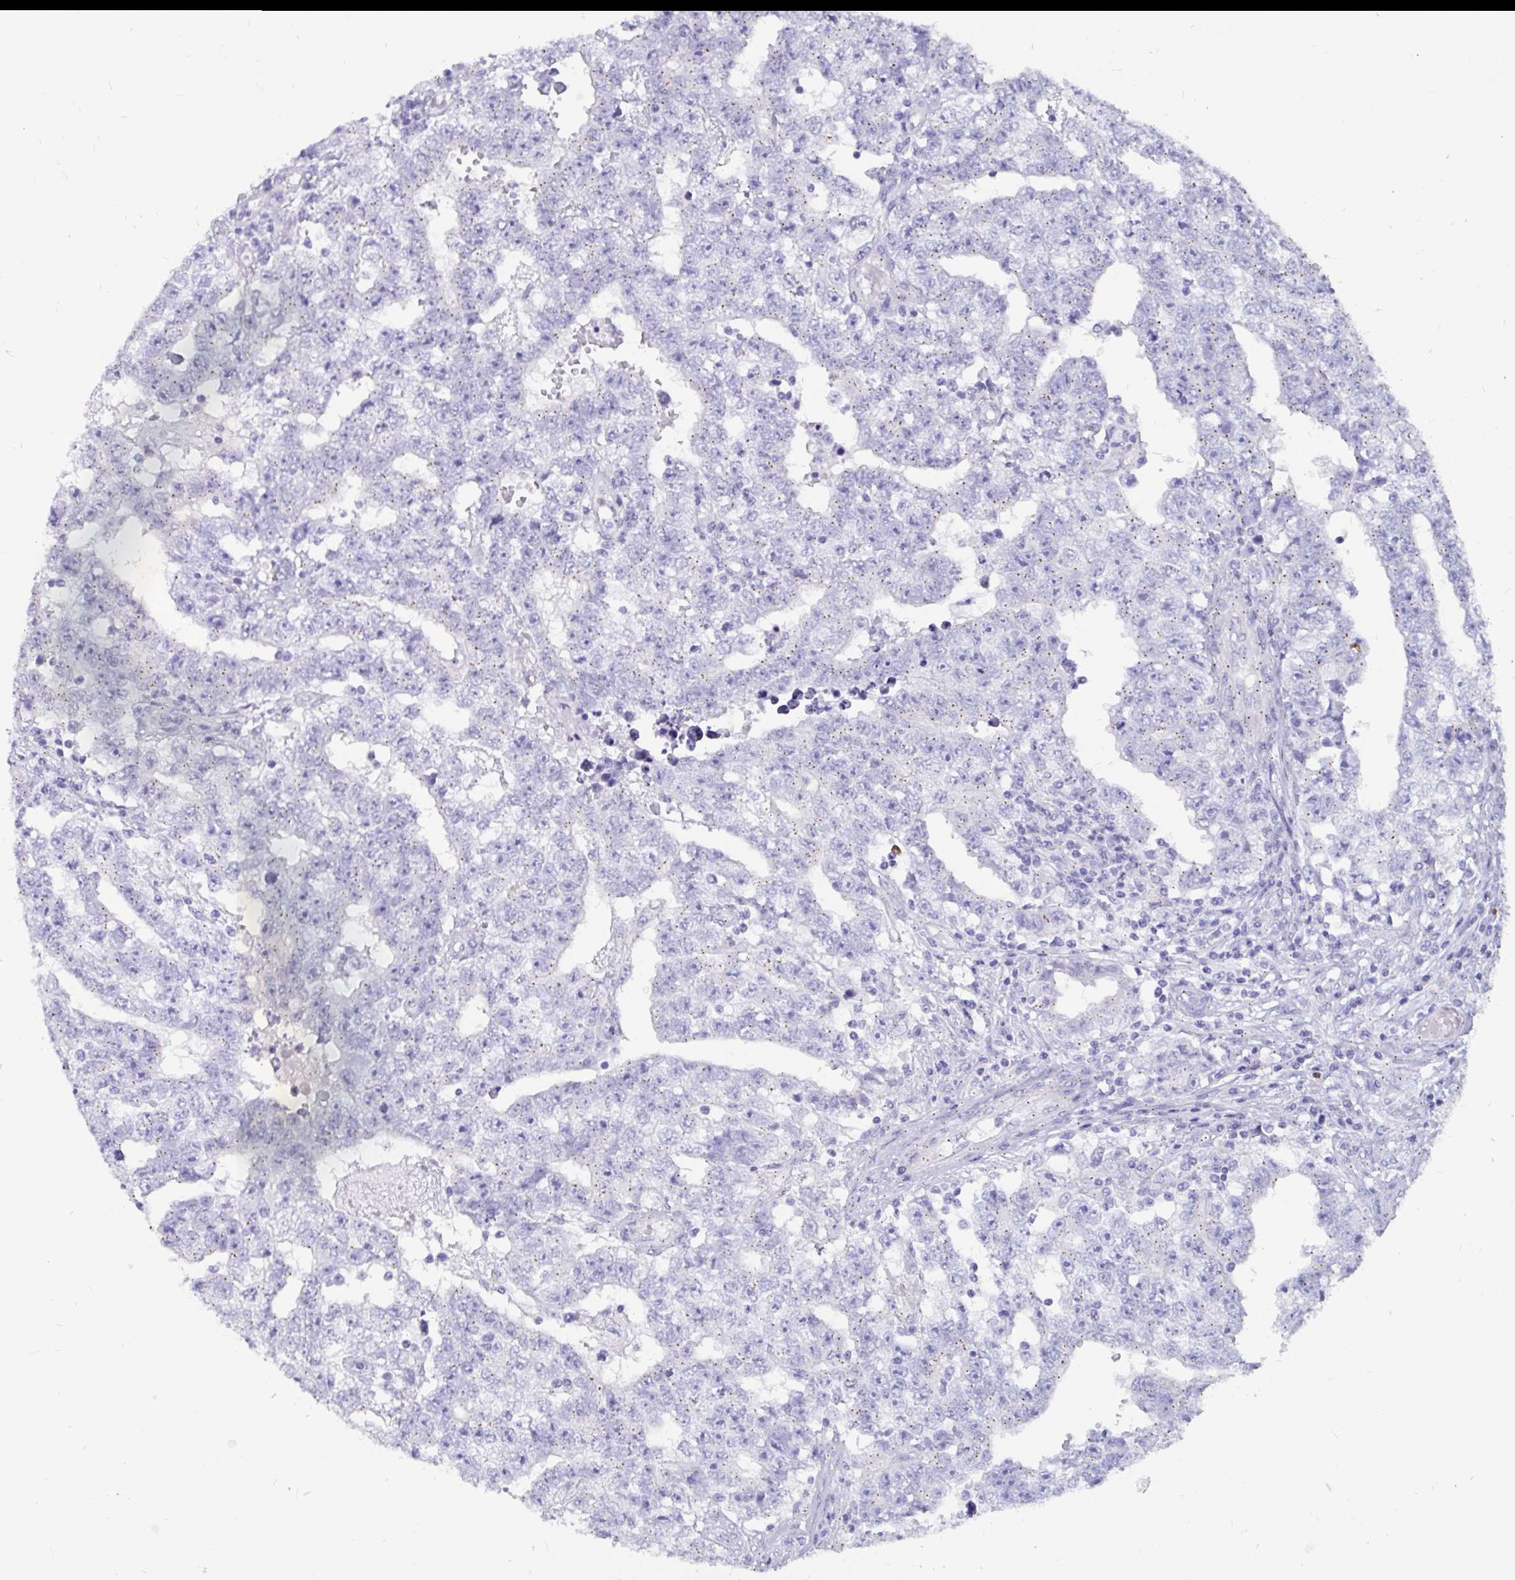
{"staining": {"intensity": "weak", "quantity": "25%-75%", "location": "cytoplasmic/membranous"}, "tissue": "testis cancer", "cell_type": "Tumor cells", "image_type": "cancer", "snomed": [{"axis": "morphology", "description": "Carcinoma, Embryonal, NOS"}, {"axis": "topography", "description": "Testis"}], "caption": "Weak cytoplasmic/membranous positivity for a protein is seen in approximately 25%-75% of tumor cells of embryonal carcinoma (testis) using IHC.", "gene": "RNASE3", "patient": {"sex": "male", "age": 25}}